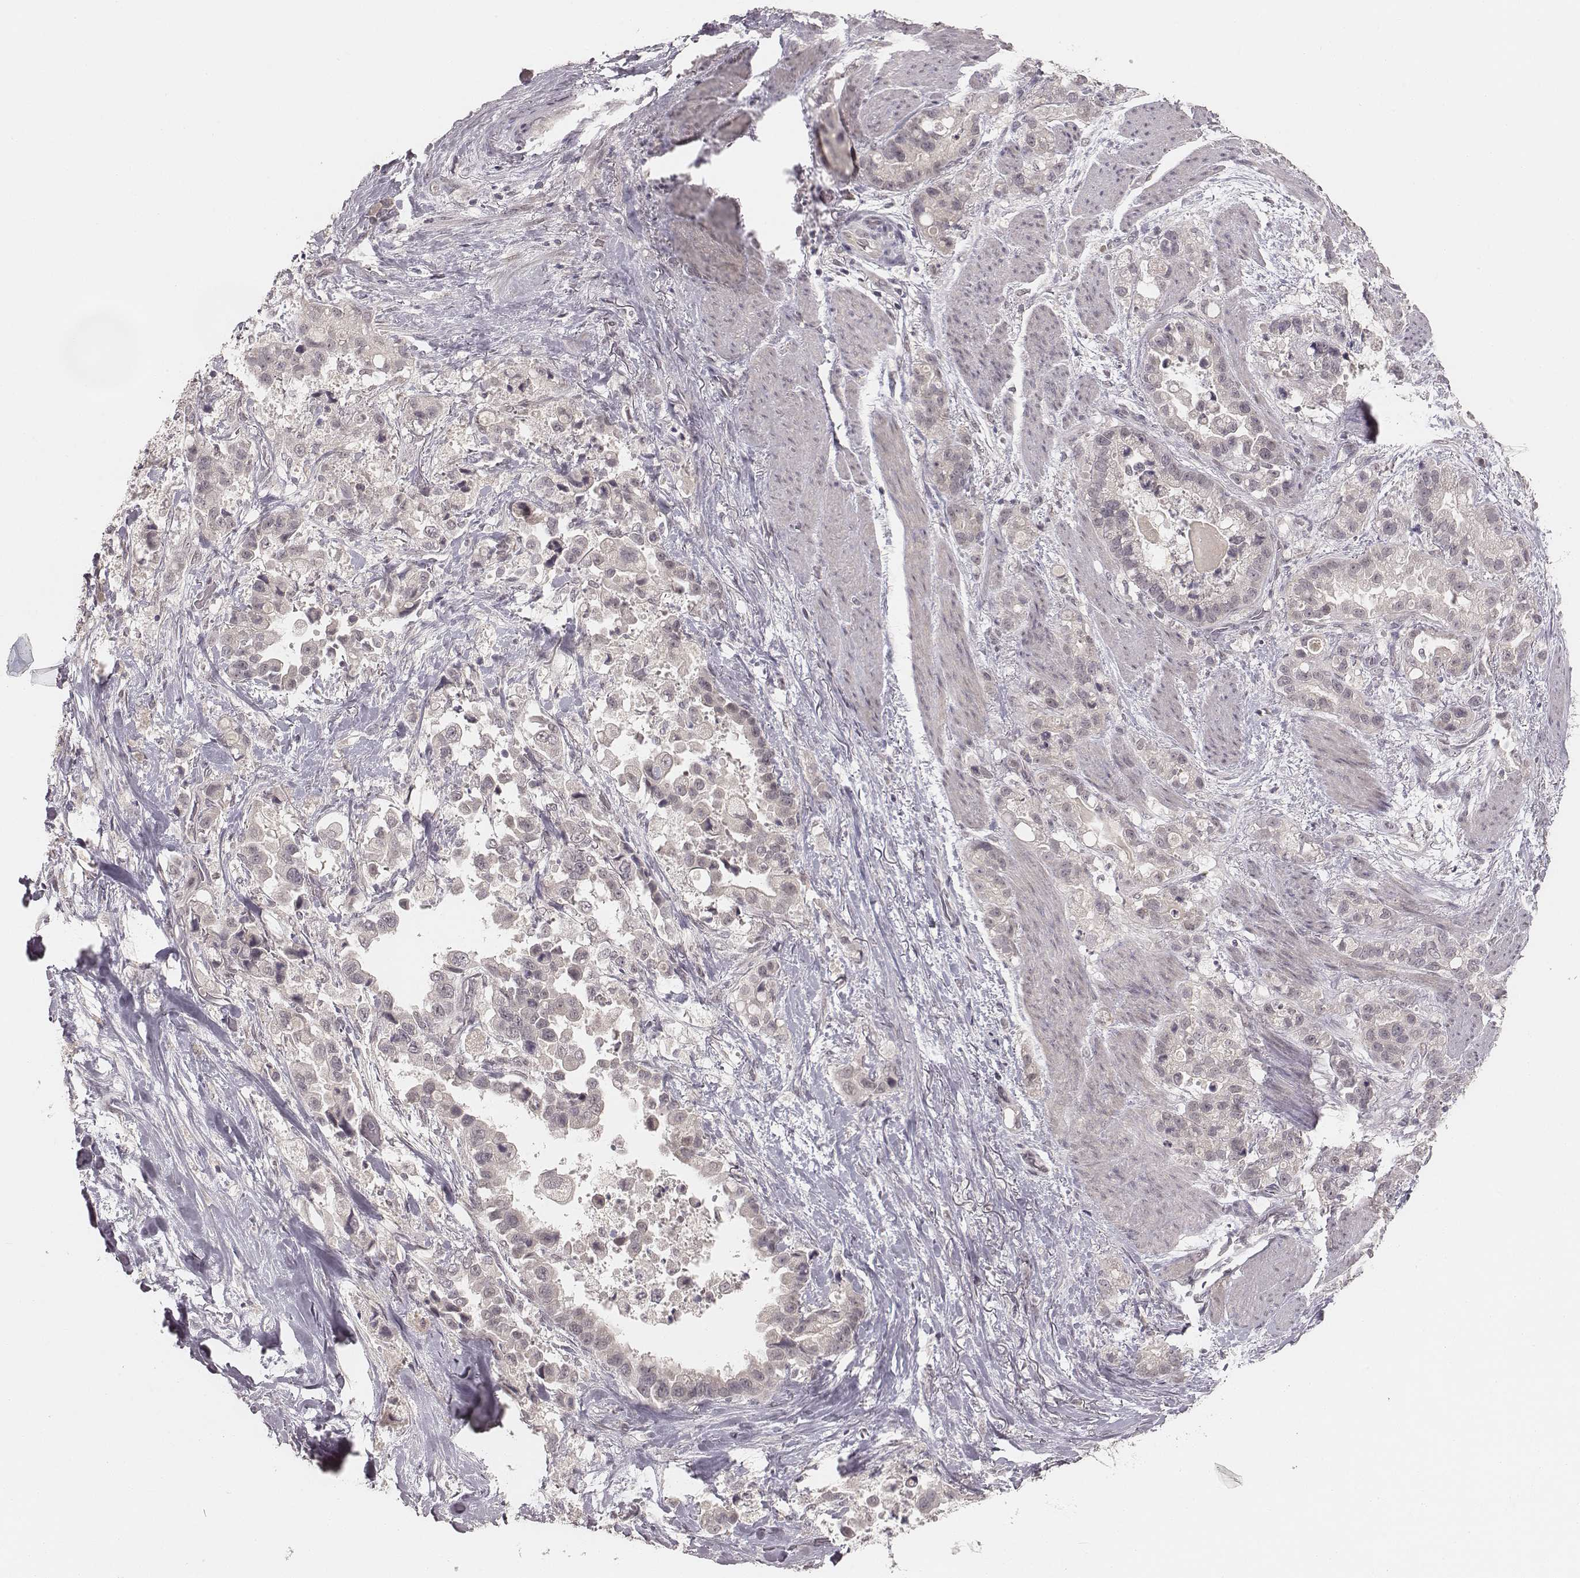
{"staining": {"intensity": "negative", "quantity": "none", "location": "none"}, "tissue": "stomach cancer", "cell_type": "Tumor cells", "image_type": "cancer", "snomed": [{"axis": "morphology", "description": "Adenocarcinoma, NOS"}, {"axis": "topography", "description": "Stomach"}], "caption": "Tumor cells show no significant positivity in stomach cancer (adenocarcinoma).", "gene": "LY6K", "patient": {"sex": "male", "age": 59}}